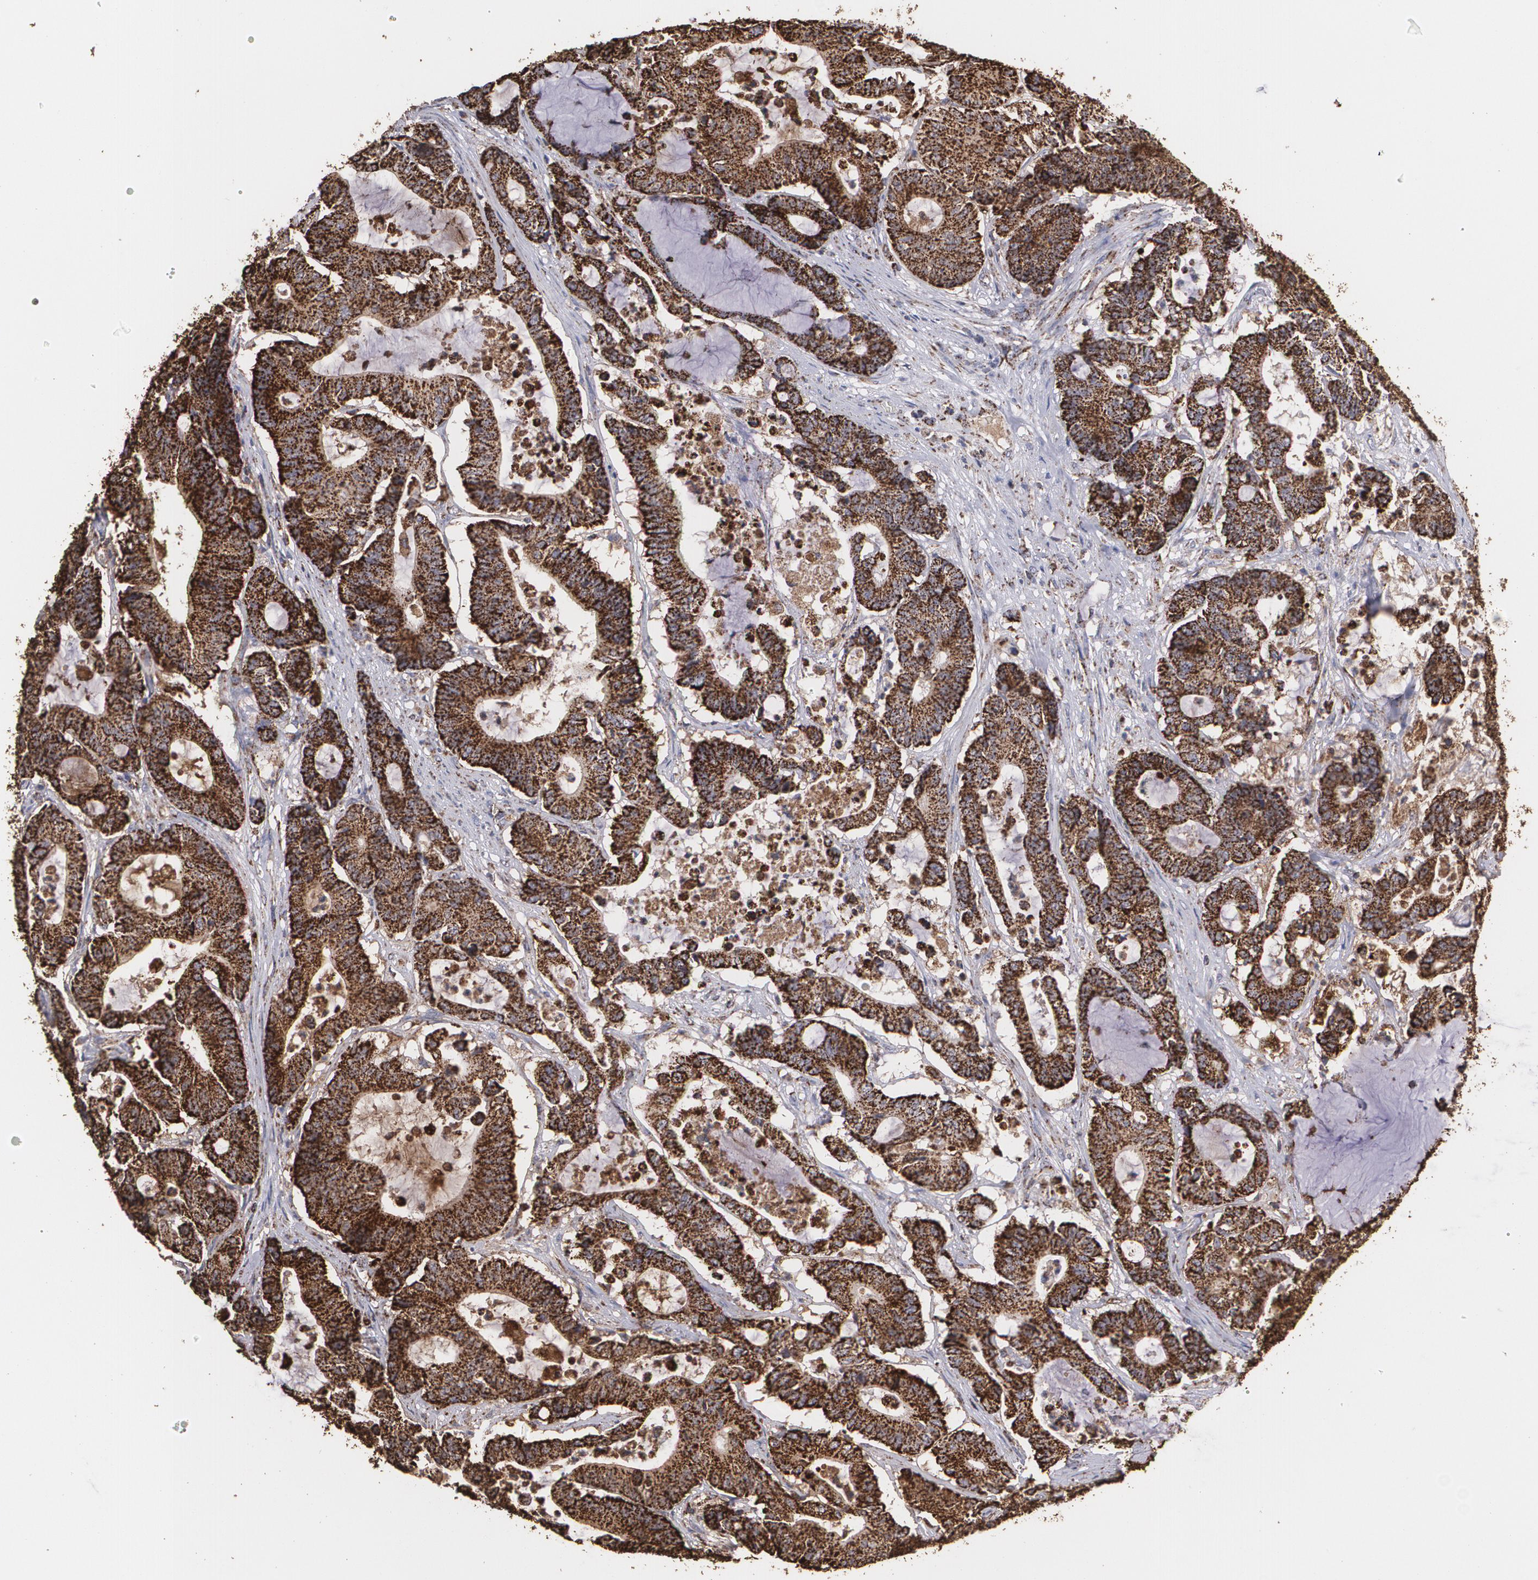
{"staining": {"intensity": "strong", "quantity": ">75%", "location": "cytoplasmic/membranous"}, "tissue": "colorectal cancer", "cell_type": "Tumor cells", "image_type": "cancer", "snomed": [{"axis": "morphology", "description": "Adenocarcinoma, NOS"}, {"axis": "topography", "description": "Colon"}], "caption": "A brown stain labels strong cytoplasmic/membranous positivity of a protein in human adenocarcinoma (colorectal) tumor cells.", "gene": "HSPD1", "patient": {"sex": "female", "age": 84}}